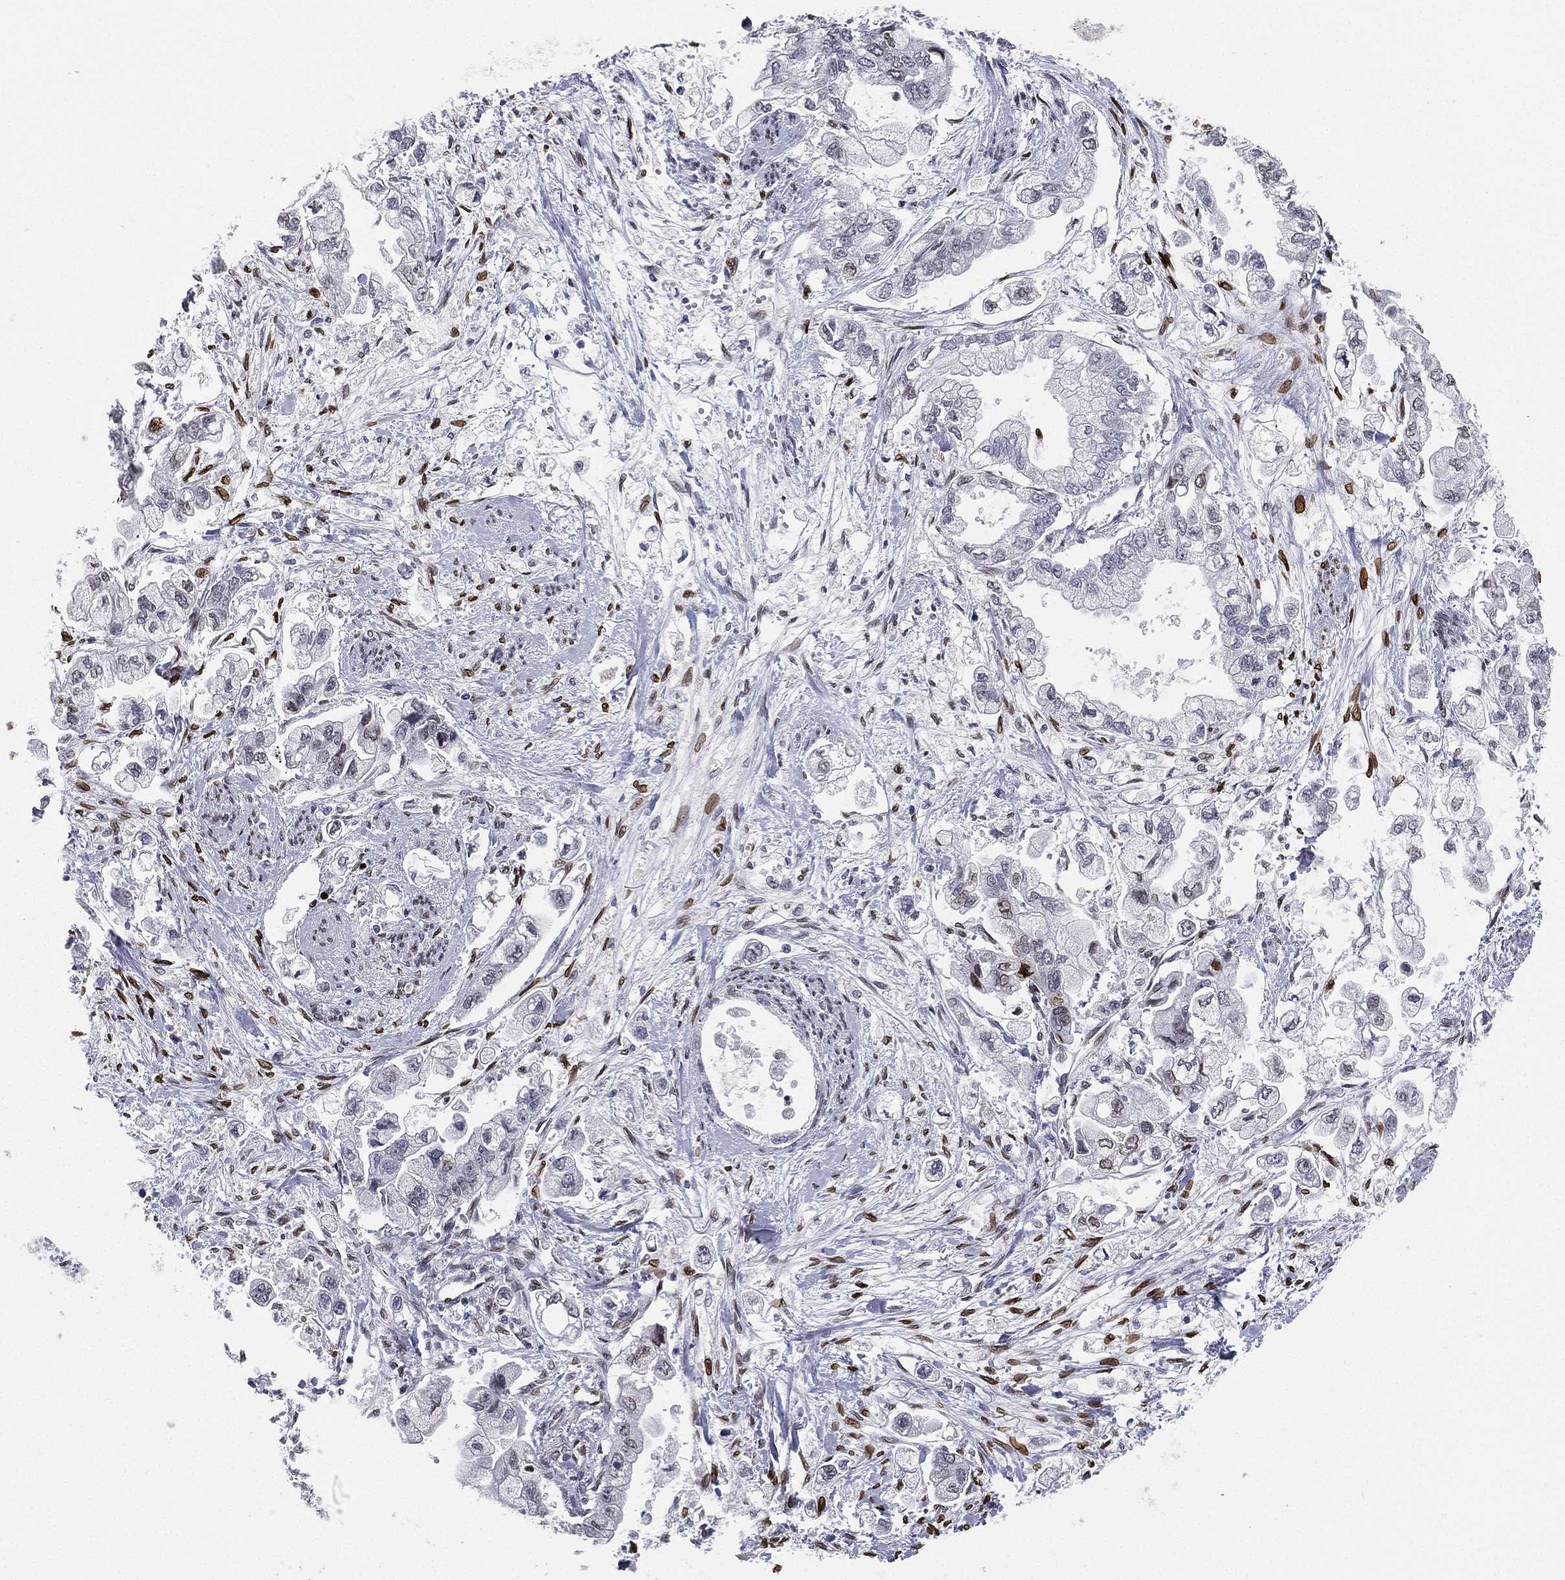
{"staining": {"intensity": "strong", "quantity": "<25%", "location": "nuclear"}, "tissue": "stomach cancer", "cell_type": "Tumor cells", "image_type": "cancer", "snomed": [{"axis": "morphology", "description": "Normal tissue, NOS"}, {"axis": "morphology", "description": "Adenocarcinoma, NOS"}, {"axis": "topography", "description": "Stomach"}], "caption": "The micrograph shows immunohistochemical staining of adenocarcinoma (stomach). There is strong nuclear expression is identified in about <25% of tumor cells.", "gene": "LMNB1", "patient": {"sex": "male", "age": 62}}